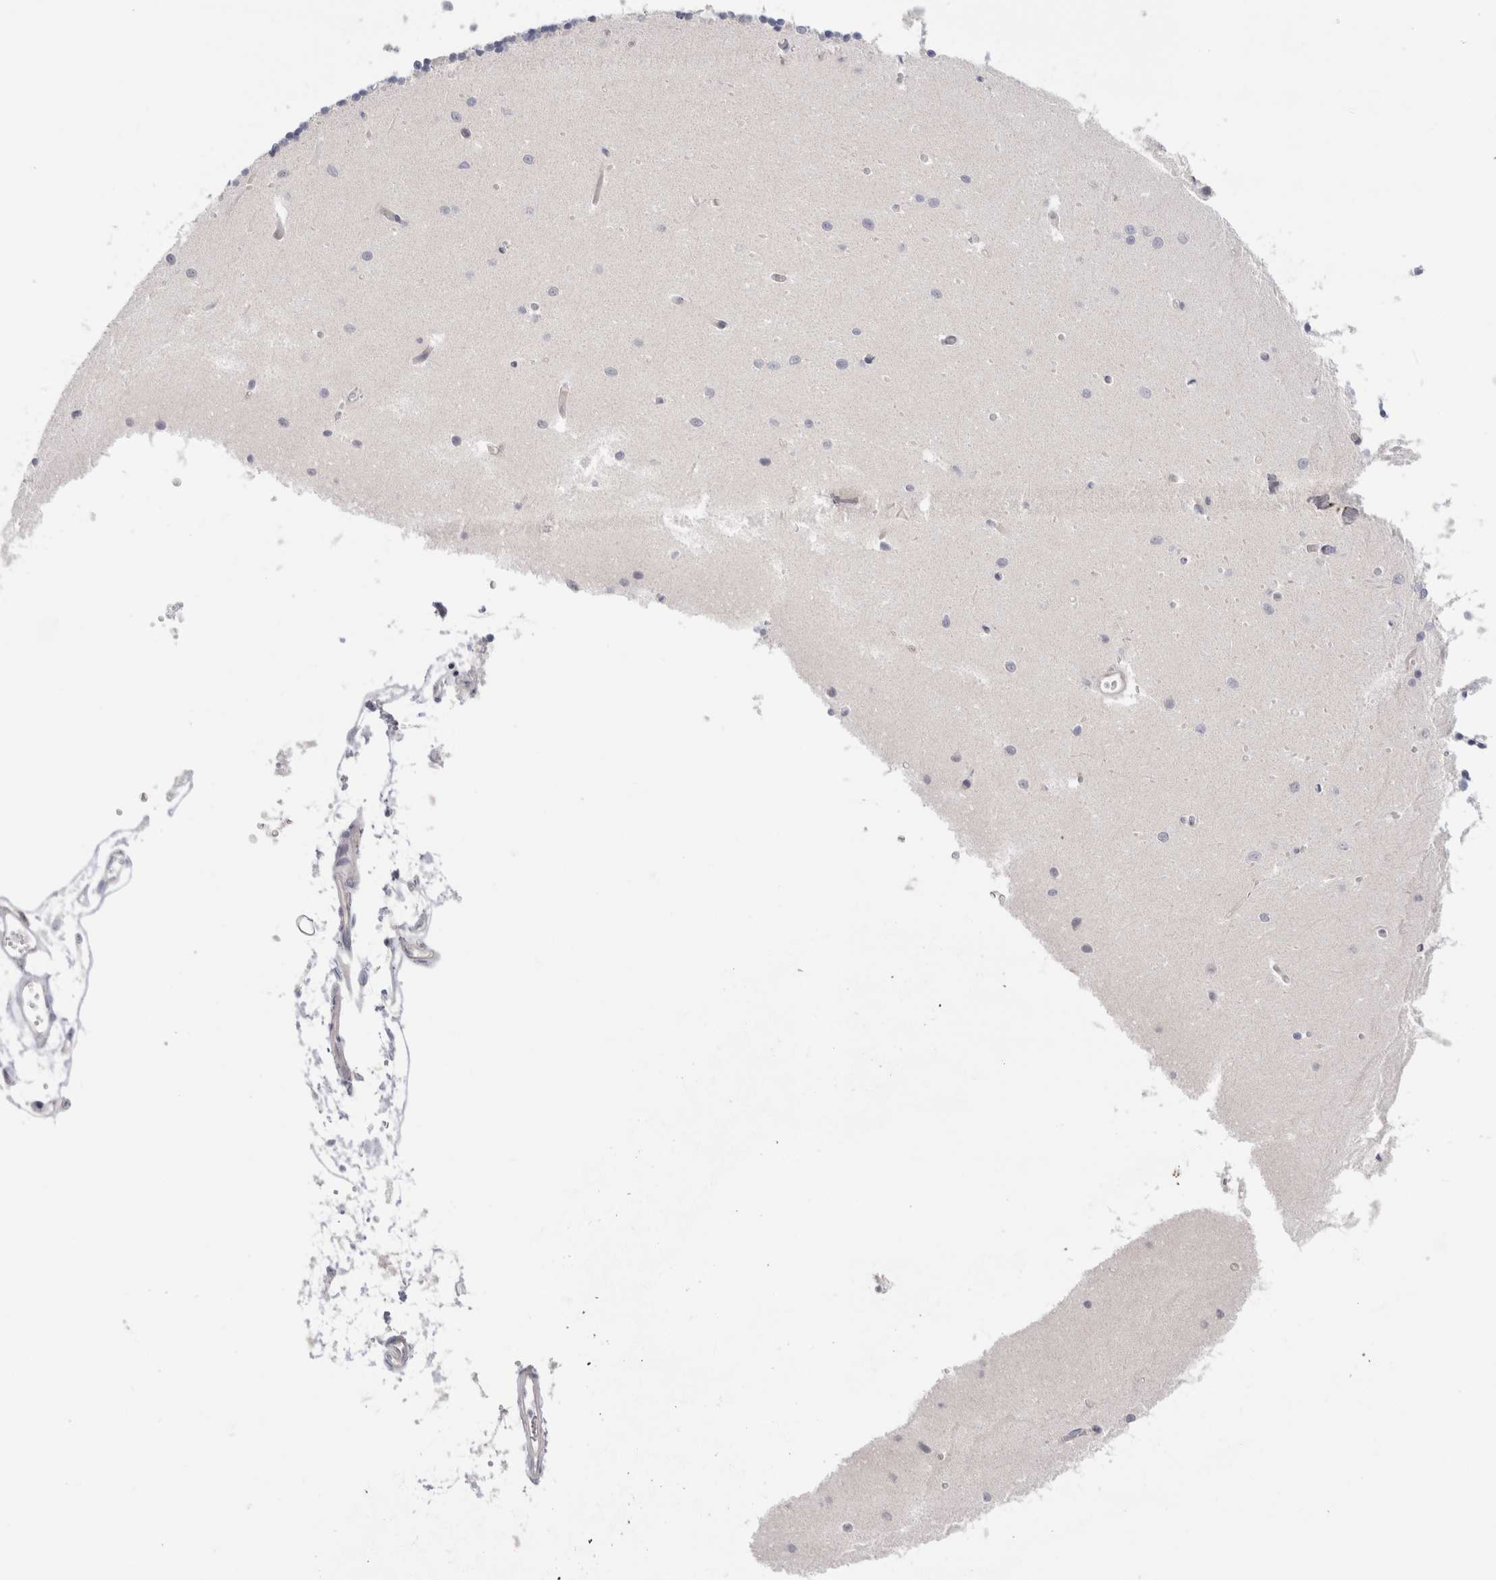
{"staining": {"intensity": "negative", "quantity": "none", "location": "none"}, "tissue": "cerebellum", "cell_type": "Cells in granular layer", "image_type": "normal", "snomed": [{"axis": "morphology", "description": "Normal tissue, NOS"}, {"axis": "topography", "description": "Cerebellum"}], "caption": "Immunohistochemical staining of unremarkable cerebellum displays no significant positivity in cells in granular layer.", "gene": "SPINK2", "patient": {"sex": "male", "age": 37}}